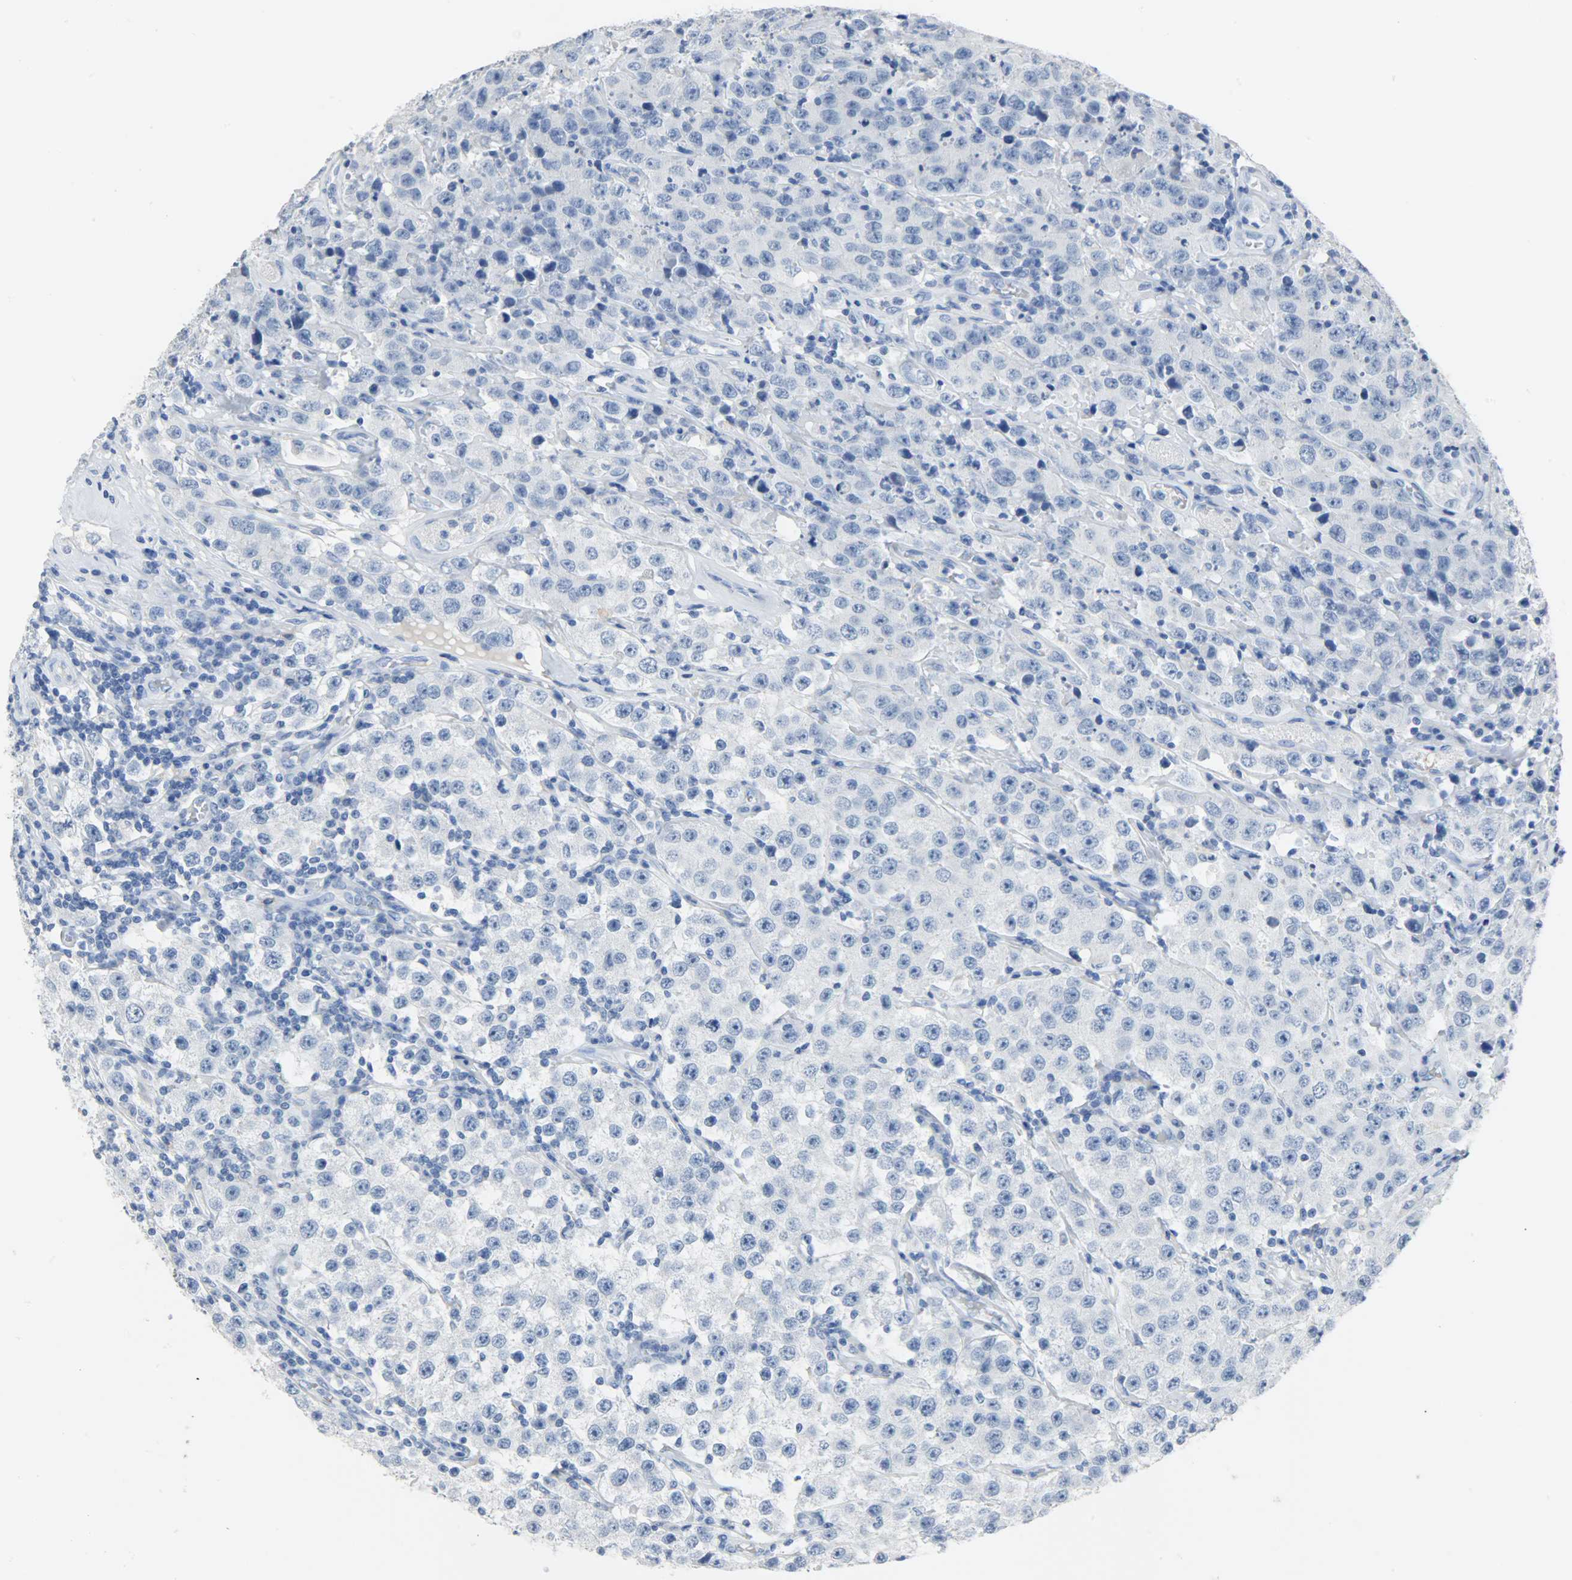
{"staining": {"intensity": "negative", "quantity": "none", "location": "none"}, "tissue": "testis cancer", "cell_type": "Tumor cells", "image_type": "cancer", "snomed": [{"axis": "morphology", "description": "Seminoma, NOS"}, {"axis": "topography", "description": "Testis"}], "caption": "This is an immunohistochemistry histopathology image of human testis cancer (seminoma). There is no expression in tumor cells.", "gene": "CA3", "patient": {"sex": "male", "age": 52}}